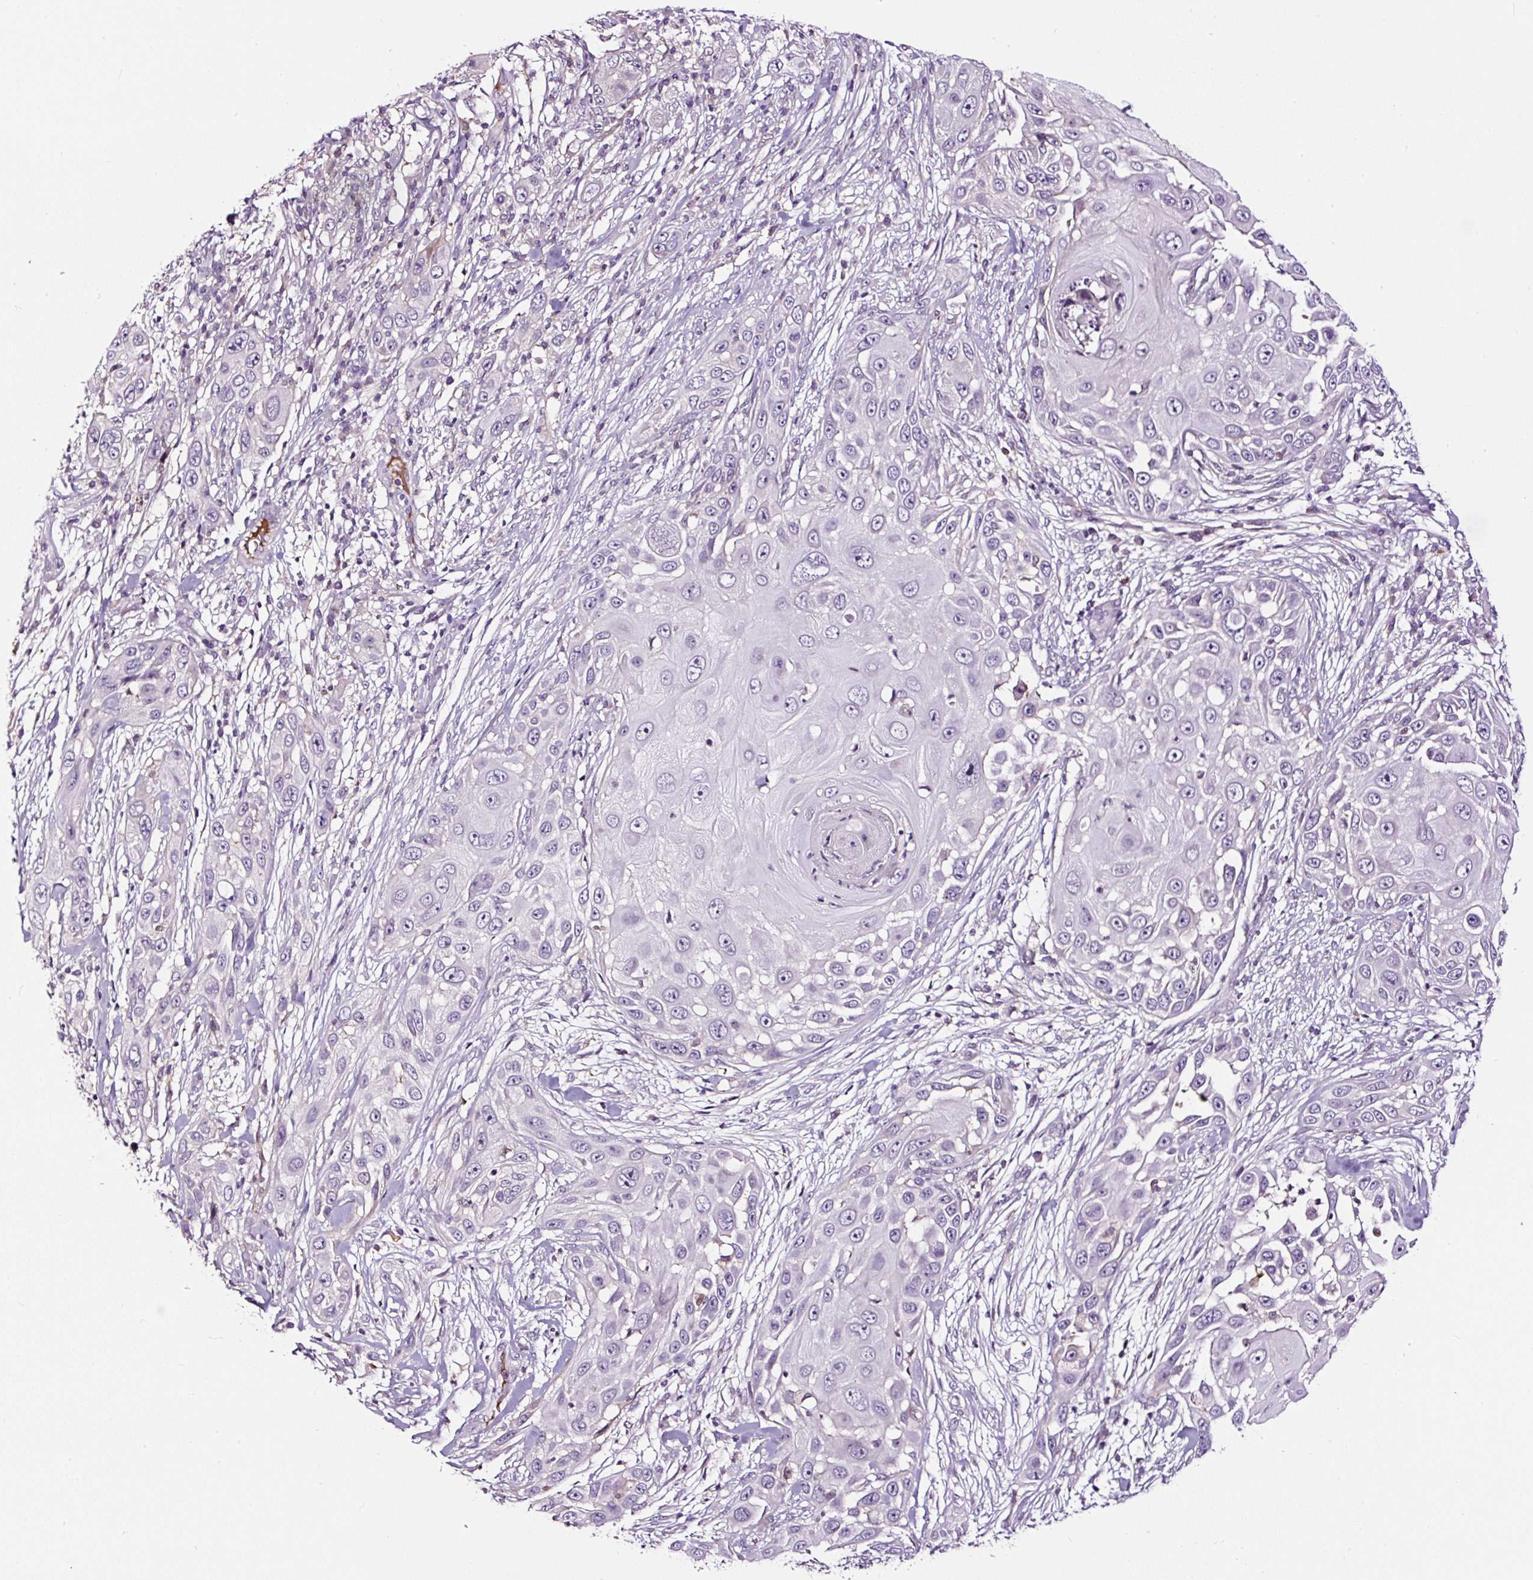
{"staining": {"intensity": "negative", "quantity": "none", "location": "none"}, "tissue": "skin cancer", "cell_type": "Tumor cells", "image_type": "cancer", "snomed": [{"axis": "morphology", "description": "Squamous cell carcinoma, NOS"}, {"axis": "topography", "description": "Skin"}], "caption": "Skin cancer was stained to show a protein in brown. There is no significant expression in tumor cells.", "gene": "LRRC24", "patient": {"sex": "female", "age": 44}}